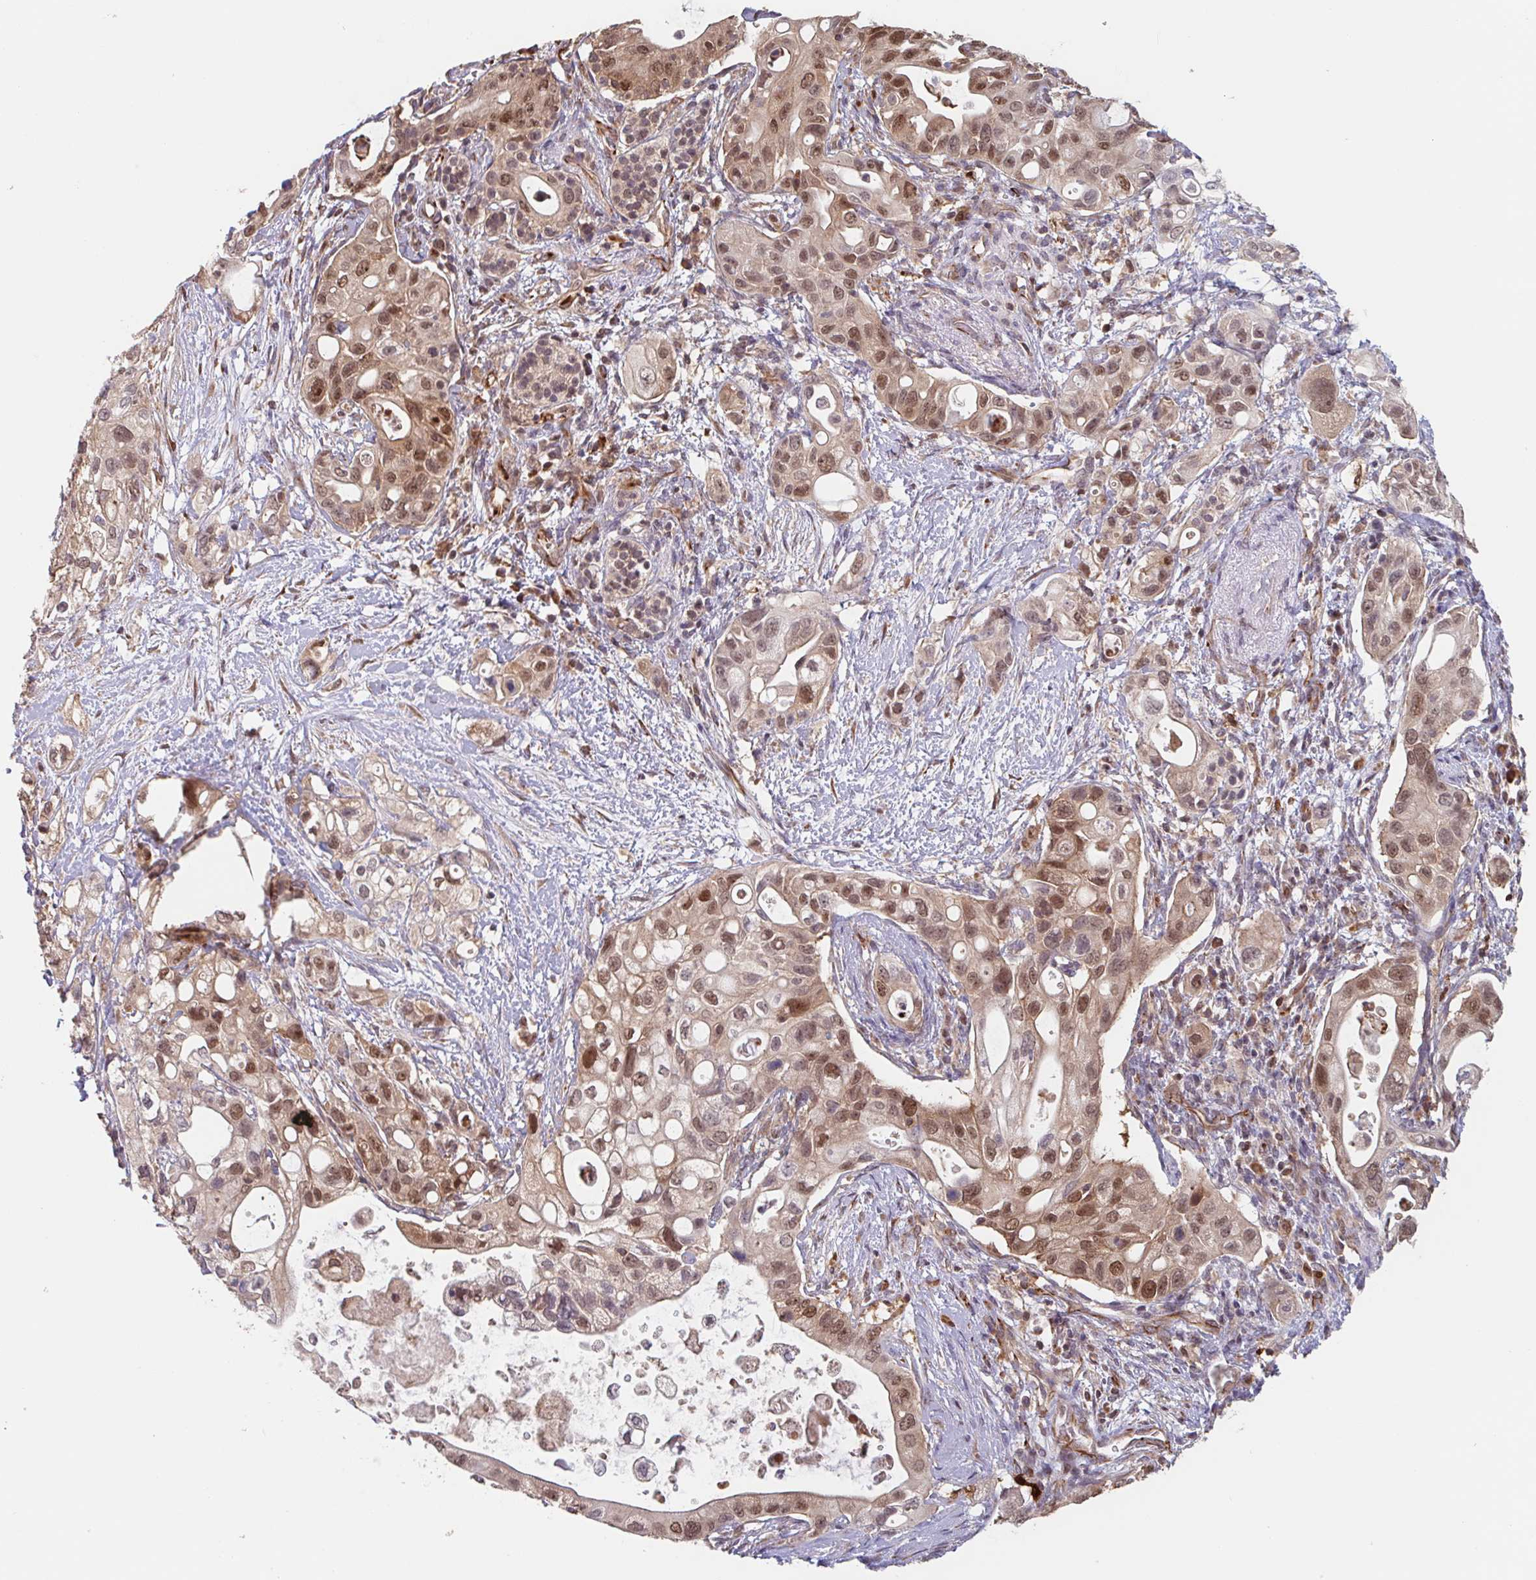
{"staining": {"intensity": "moderate", "quantity": ">75%", "location": "nuclear"}, "tissue": "pancreatic cancer", "cell_type": "Tumor cells", "image_type": "cancer", "snomed": [{"axis": "morphology", "description": "Adenocarcinoma, NOS"}, {"axis": "topography", "description": "Pancreas"}], "caption": "This is an image of immunohistochemistry (IHC) staining of pancreatic cancer (adenocarcinoma), which shows moderate positivity in the nuclear of tumor cells.", "gene": "NUB1", "patient": {"sex": "female", "age": 72}}